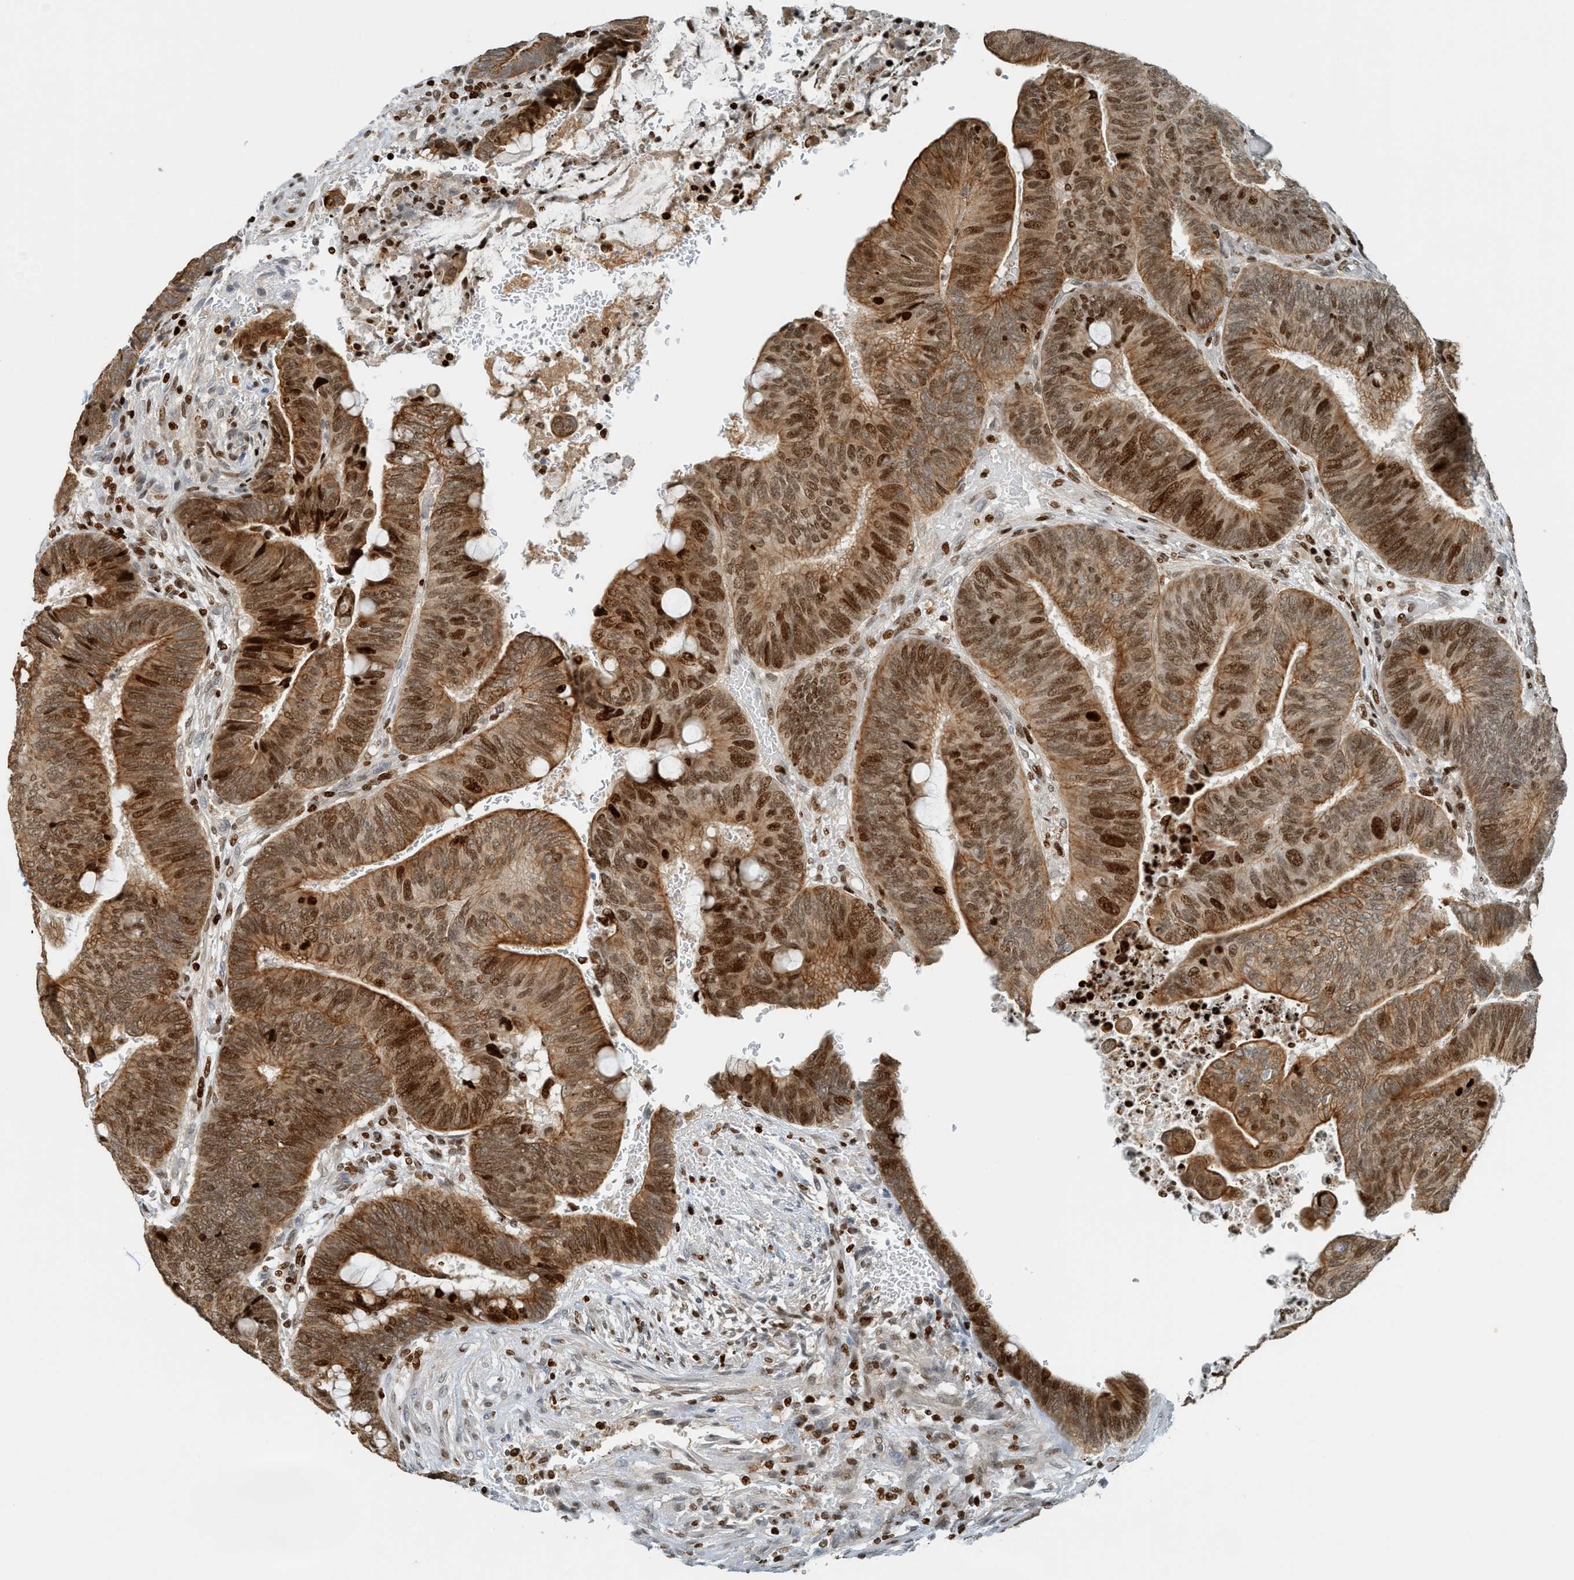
{"staining": {"intensity": "moderate", "quantity": "25%-75%", "location": "cytoplasmic/membranous,nuclear"}, "tissue": "colorectal cancer", "cell_type": "Tumor cells", "image_type": "cancer", "snomed": [{"axis": "morphology", "description": "Normal tissue, NOS"}, {"axis": "morphology", "description": "Adenocarcinoma, NOS"}, {"axis": "topography", "description": "Rectum"}], "caption": "Protein expression analysis of colorectal cancer demonstrates moderate cytoplasmic/membranous and nuclear expression in approximately 25%-75% of tumor cells.", "gene": "SH3D19", "patient": {"sex": "male", "age": 92}}